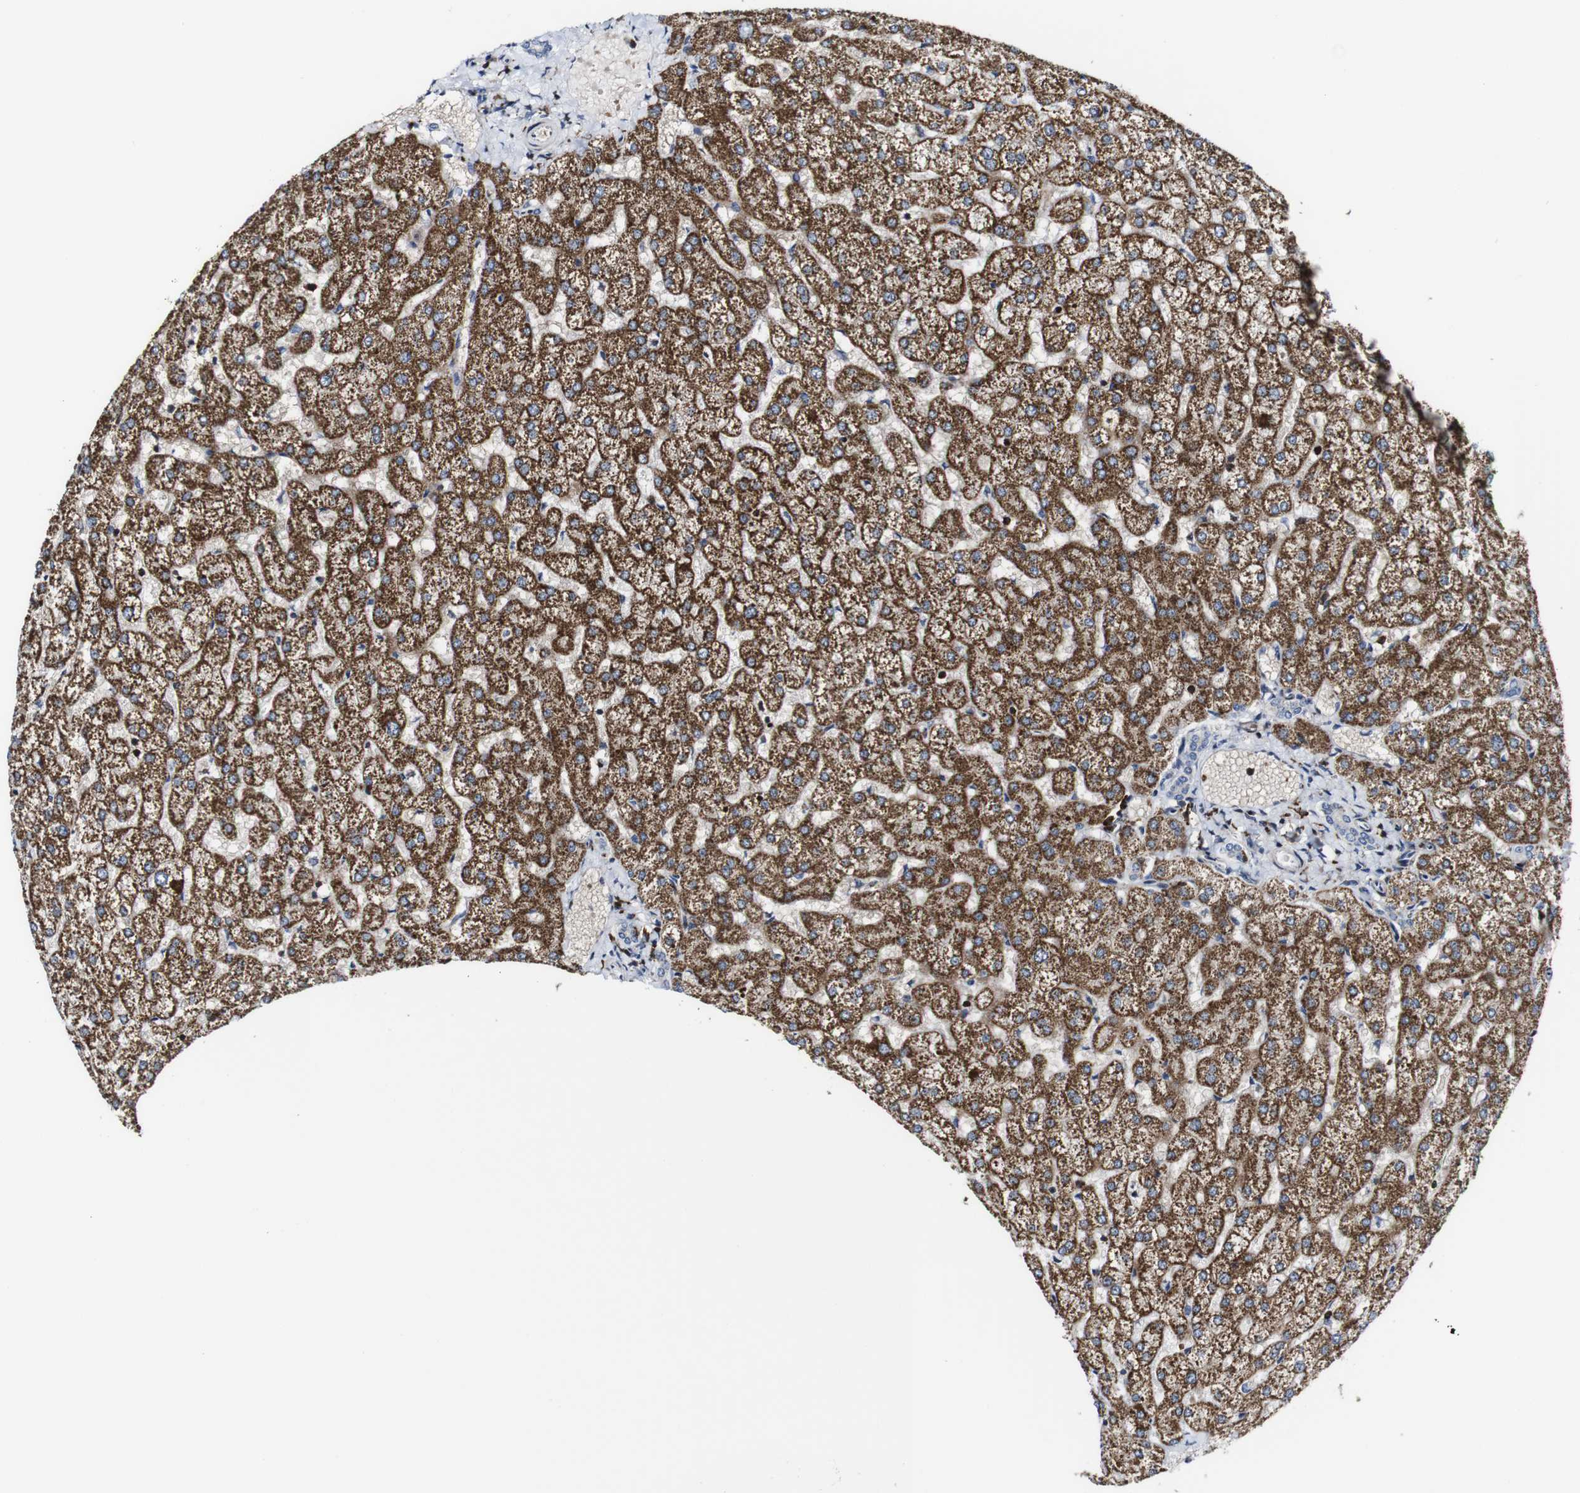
{"staining": {"intensity": "negative", "quantity": "none", "location": "none"}, "tissue": "liver", "cell_type": "Cholangiocytes", "image_type": "normal", "snomed": [{"axis": "morphology", "description": "Normal tissue, NOS"}, {"axis": "topography", "description": "Liver"}], "caption": "Benign liver was stained to show a protein in brown. There is no significant staining in cholangiocytes. The staining is performed using DAB brown chromogen with nuclei counter-stained in using hematoxylin.", "gene": "JAK2", "patient": {"sex": "female", "age": 32}}